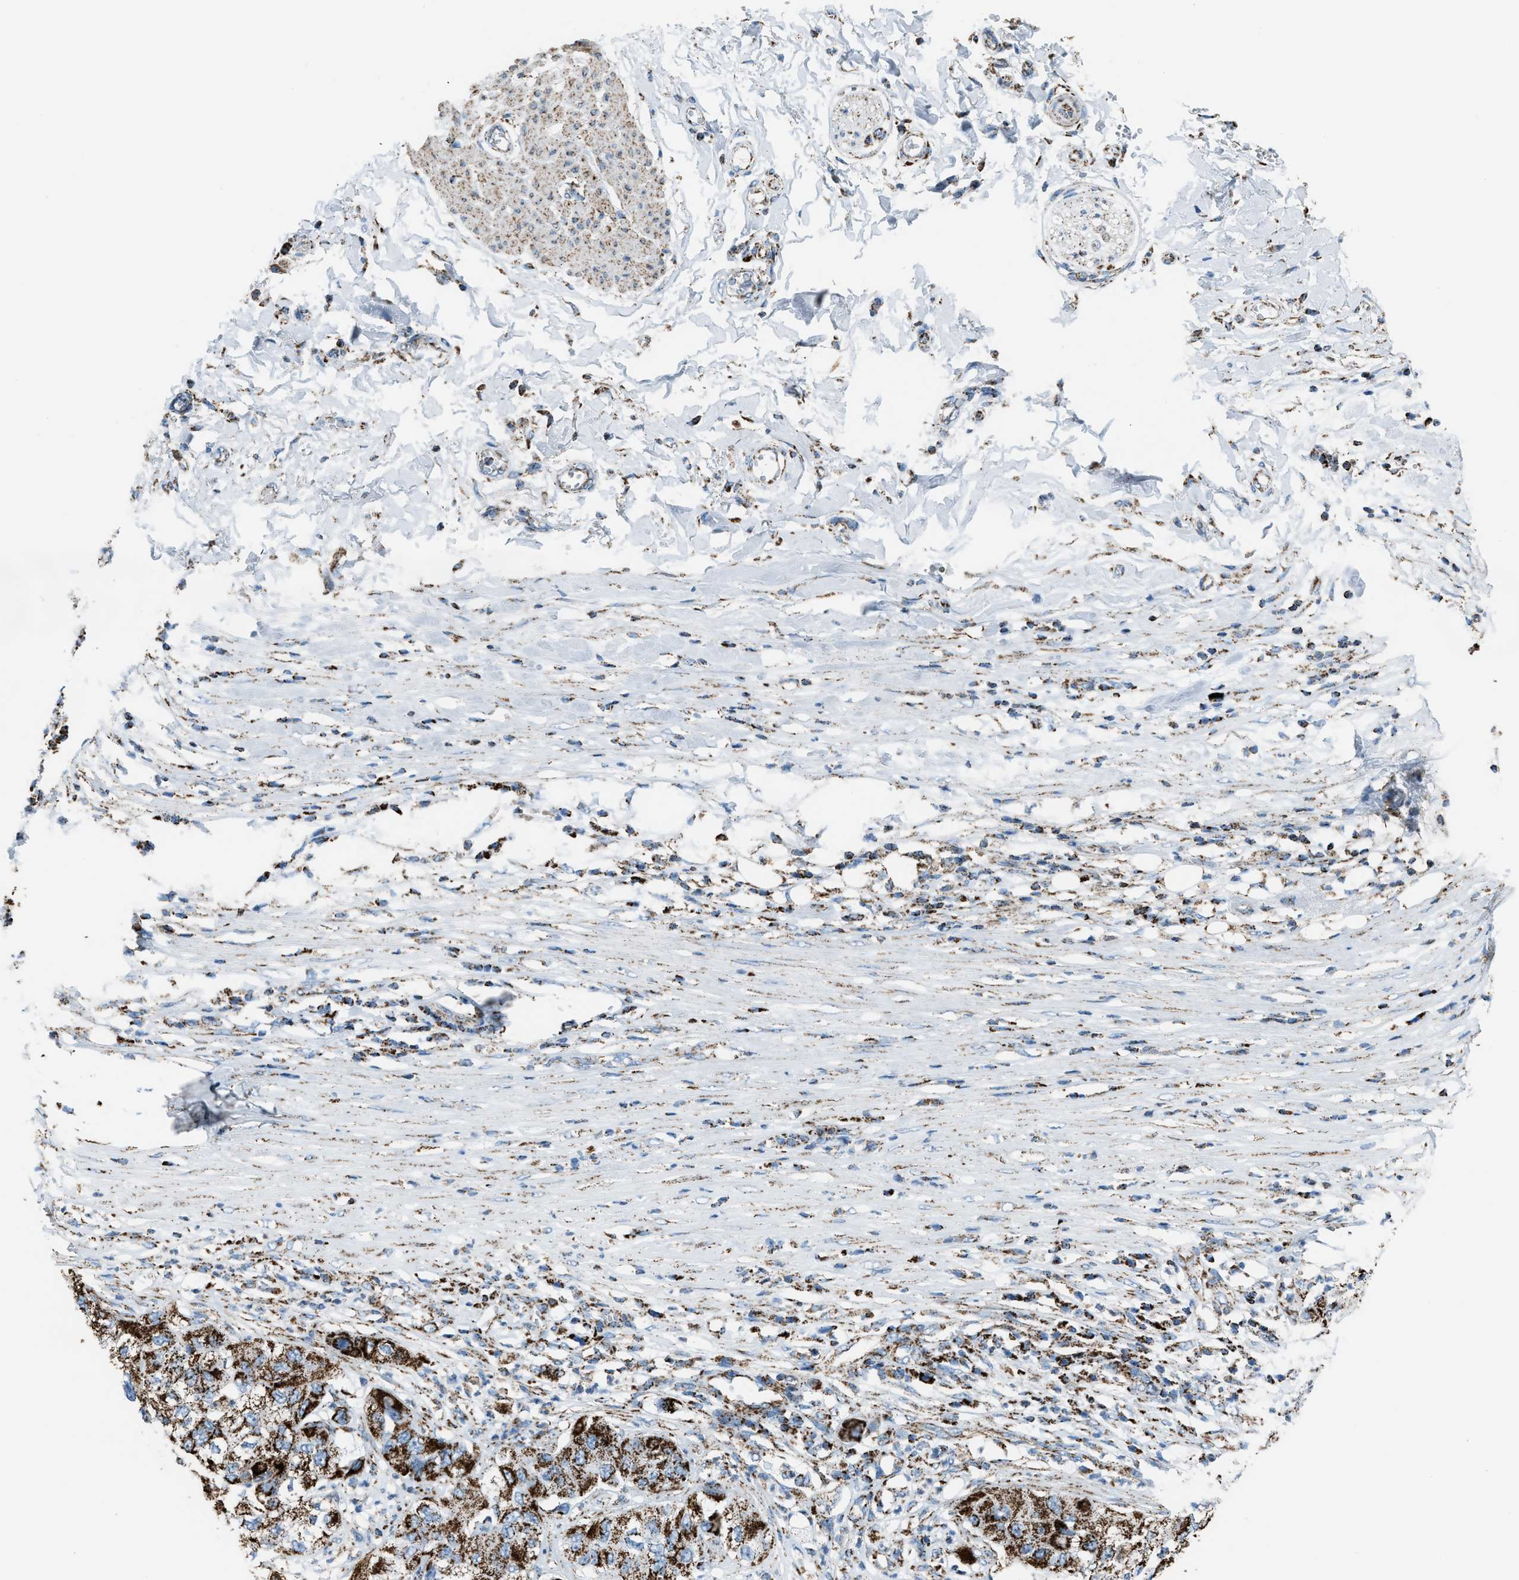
{"staining": {"intensity": "strong", "quantity": ">75%", "location": "cytoplasmic/membranous"}, "tissue": "pancreatic cancer", "cell_type": "Tumor cells", "image_type": "cancer", "snomed": [{"axis": "morphology", "description": "Adenocarcinoma, NOS"}, {"axis": "topography", "description": "Pancreas"}], "caption": "This is an image of immunohistochemistry staining of pancreatic adenocarcinoma, which shows strong positivity in the cytoplasmic/membranous of tumor cells.", "gene": "MDH2", "patient": {"sex": "female", "age": 78}}